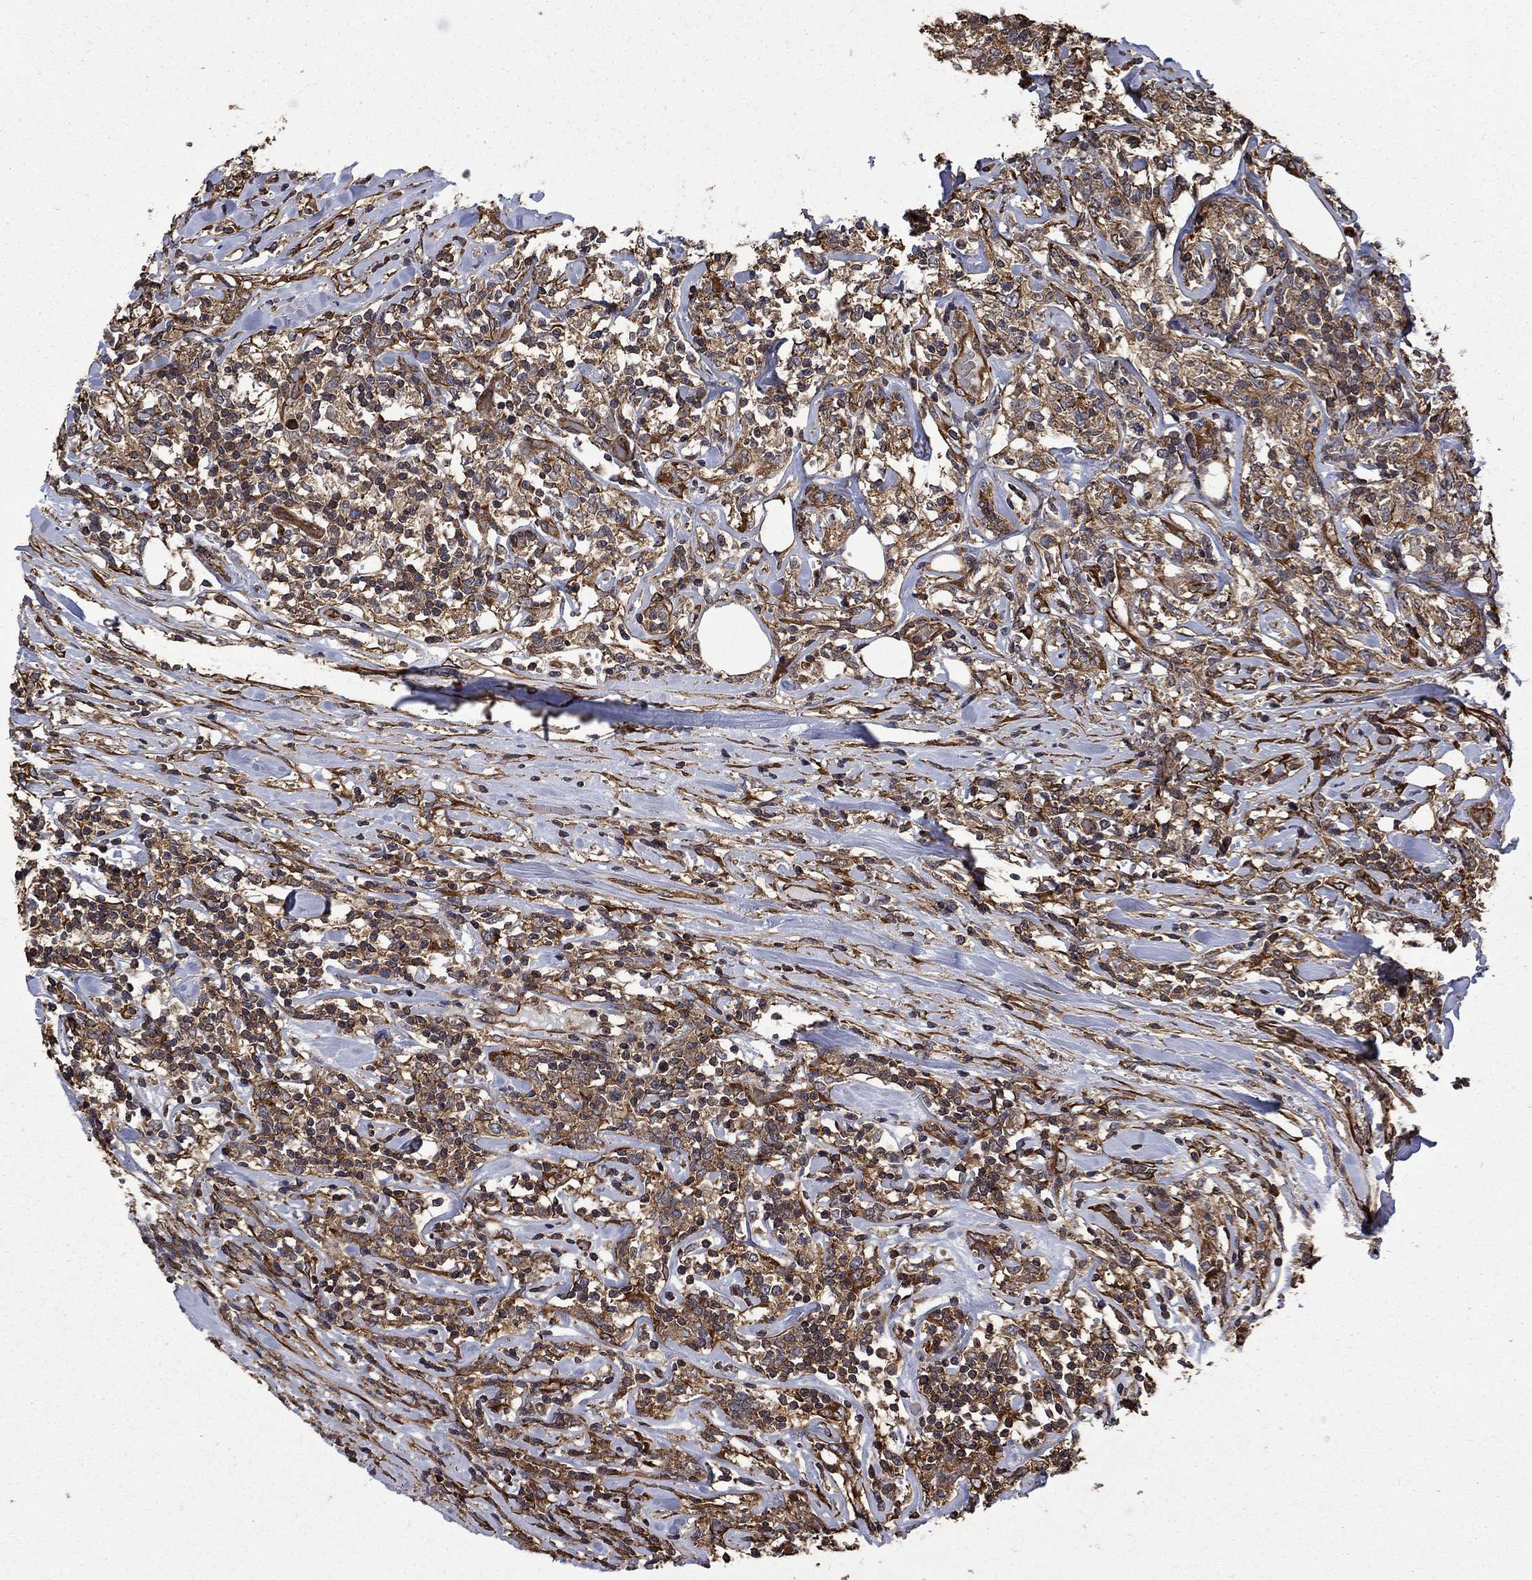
{"staining": {"intensity": "moderate", "quantity": ">75%", "location": "cytoplasmic/membranous"}, "tissue": "lymphoma", "cell_type": "Tumor cells", "image_type": "cancer", "snomed": [{"axis": "morphology", "description": "Malignant lymphoma, non-Hodgkin's type, High grade"}, {"axis": "topography", "description": "Lymph node"}], "caption": "Human lymphoma stained with a brown dye demonstrates moderate cytoplasmic/membranous positive expression in about >75% of tumor cells.", "gene": "CUTC", "patient": {"sex": "female", "age": 84}}